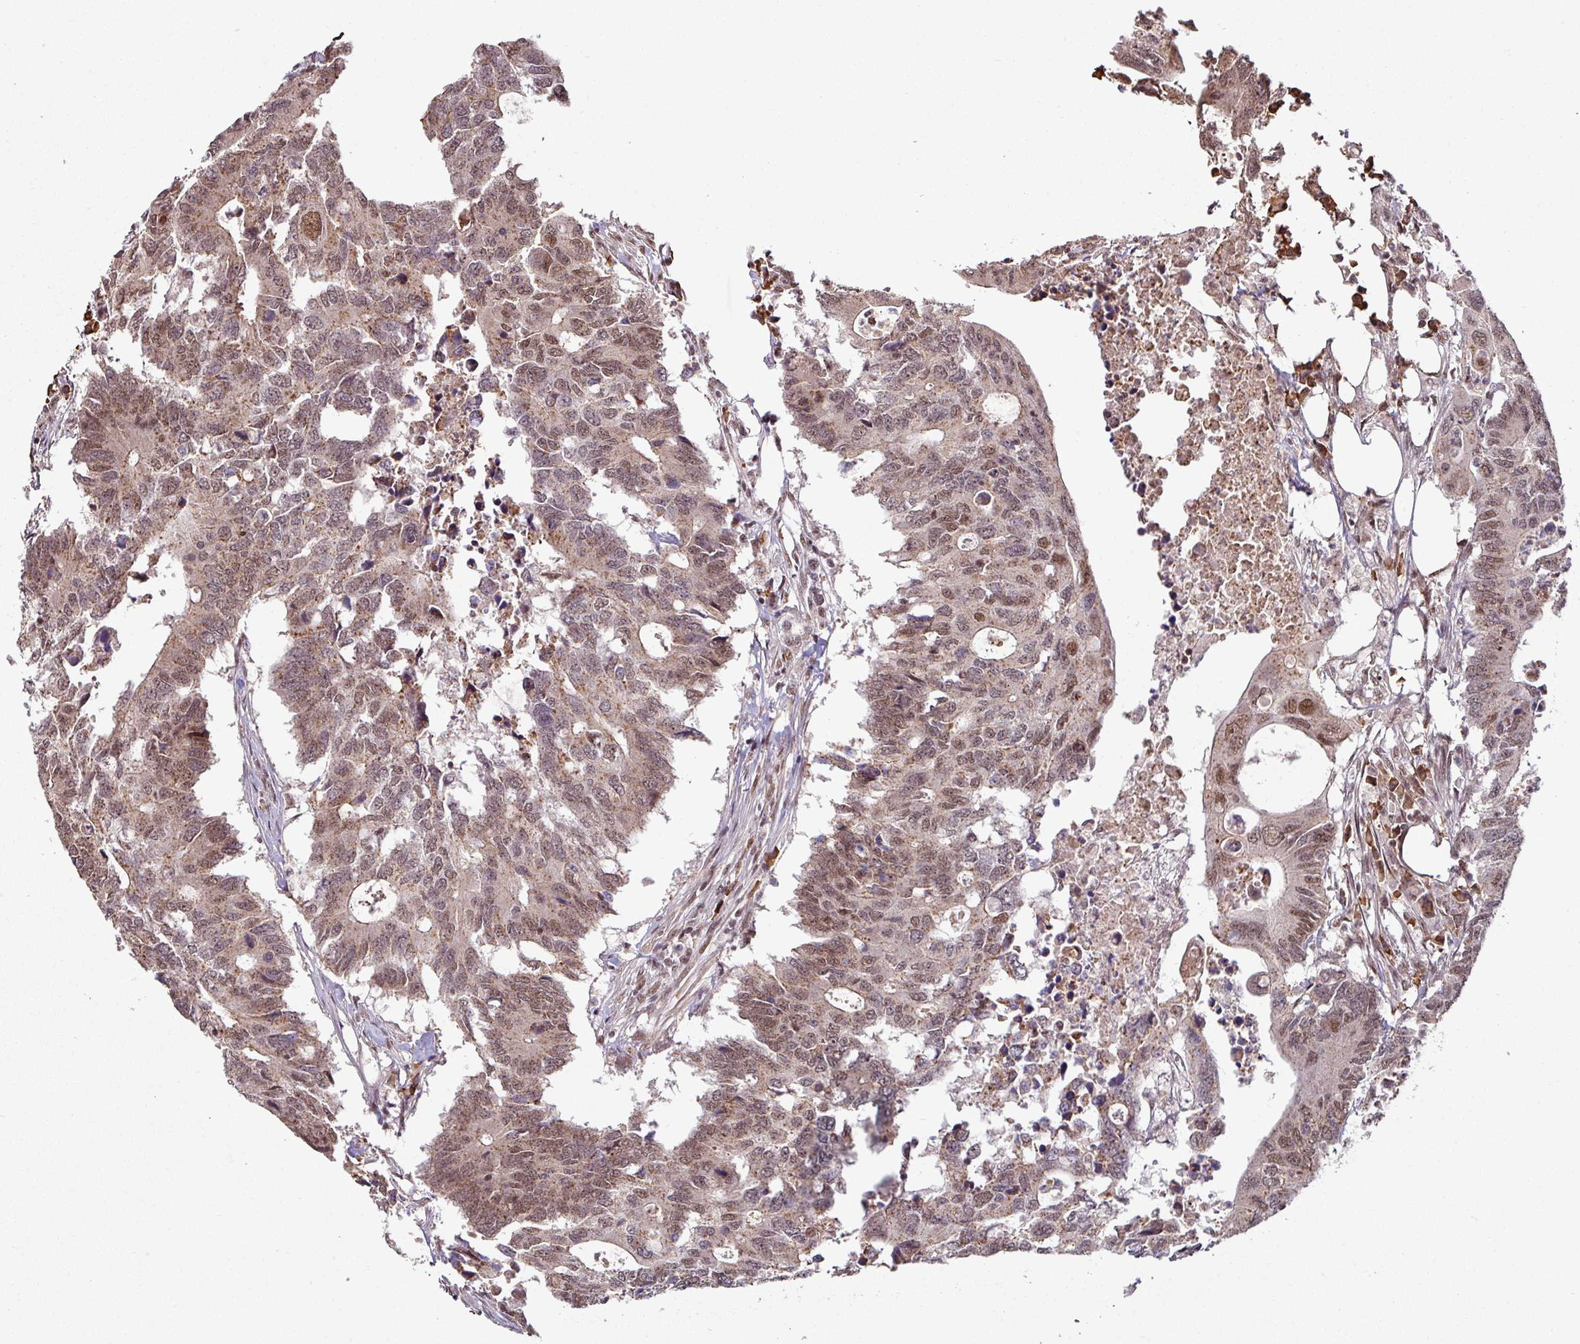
{"staining": {"intensity": "moderate", "quantity": ">75%", "location": "nuclear"}, "tissue": "colorectal cancer", "cell_type": "Tumor cells", "image_type": "cancer", "snomed": [{"axis": "morphology", "description": "Adenocarcinoma, NOS"}, {"axis": "topography", "description": "Colon"}], "caption": "Immunohistochemistry (IHC) of human colorectal adenocarcinoma reveals medium levels of moderate nuclear staining in approximately >75% of tumor cells. Using DAB (brown) and hematoxylin (blue) stains, captured at high magnification using brightfield microscopy.", "gene": "PHF23", "patient": {"sex": "male", "age": 71}}